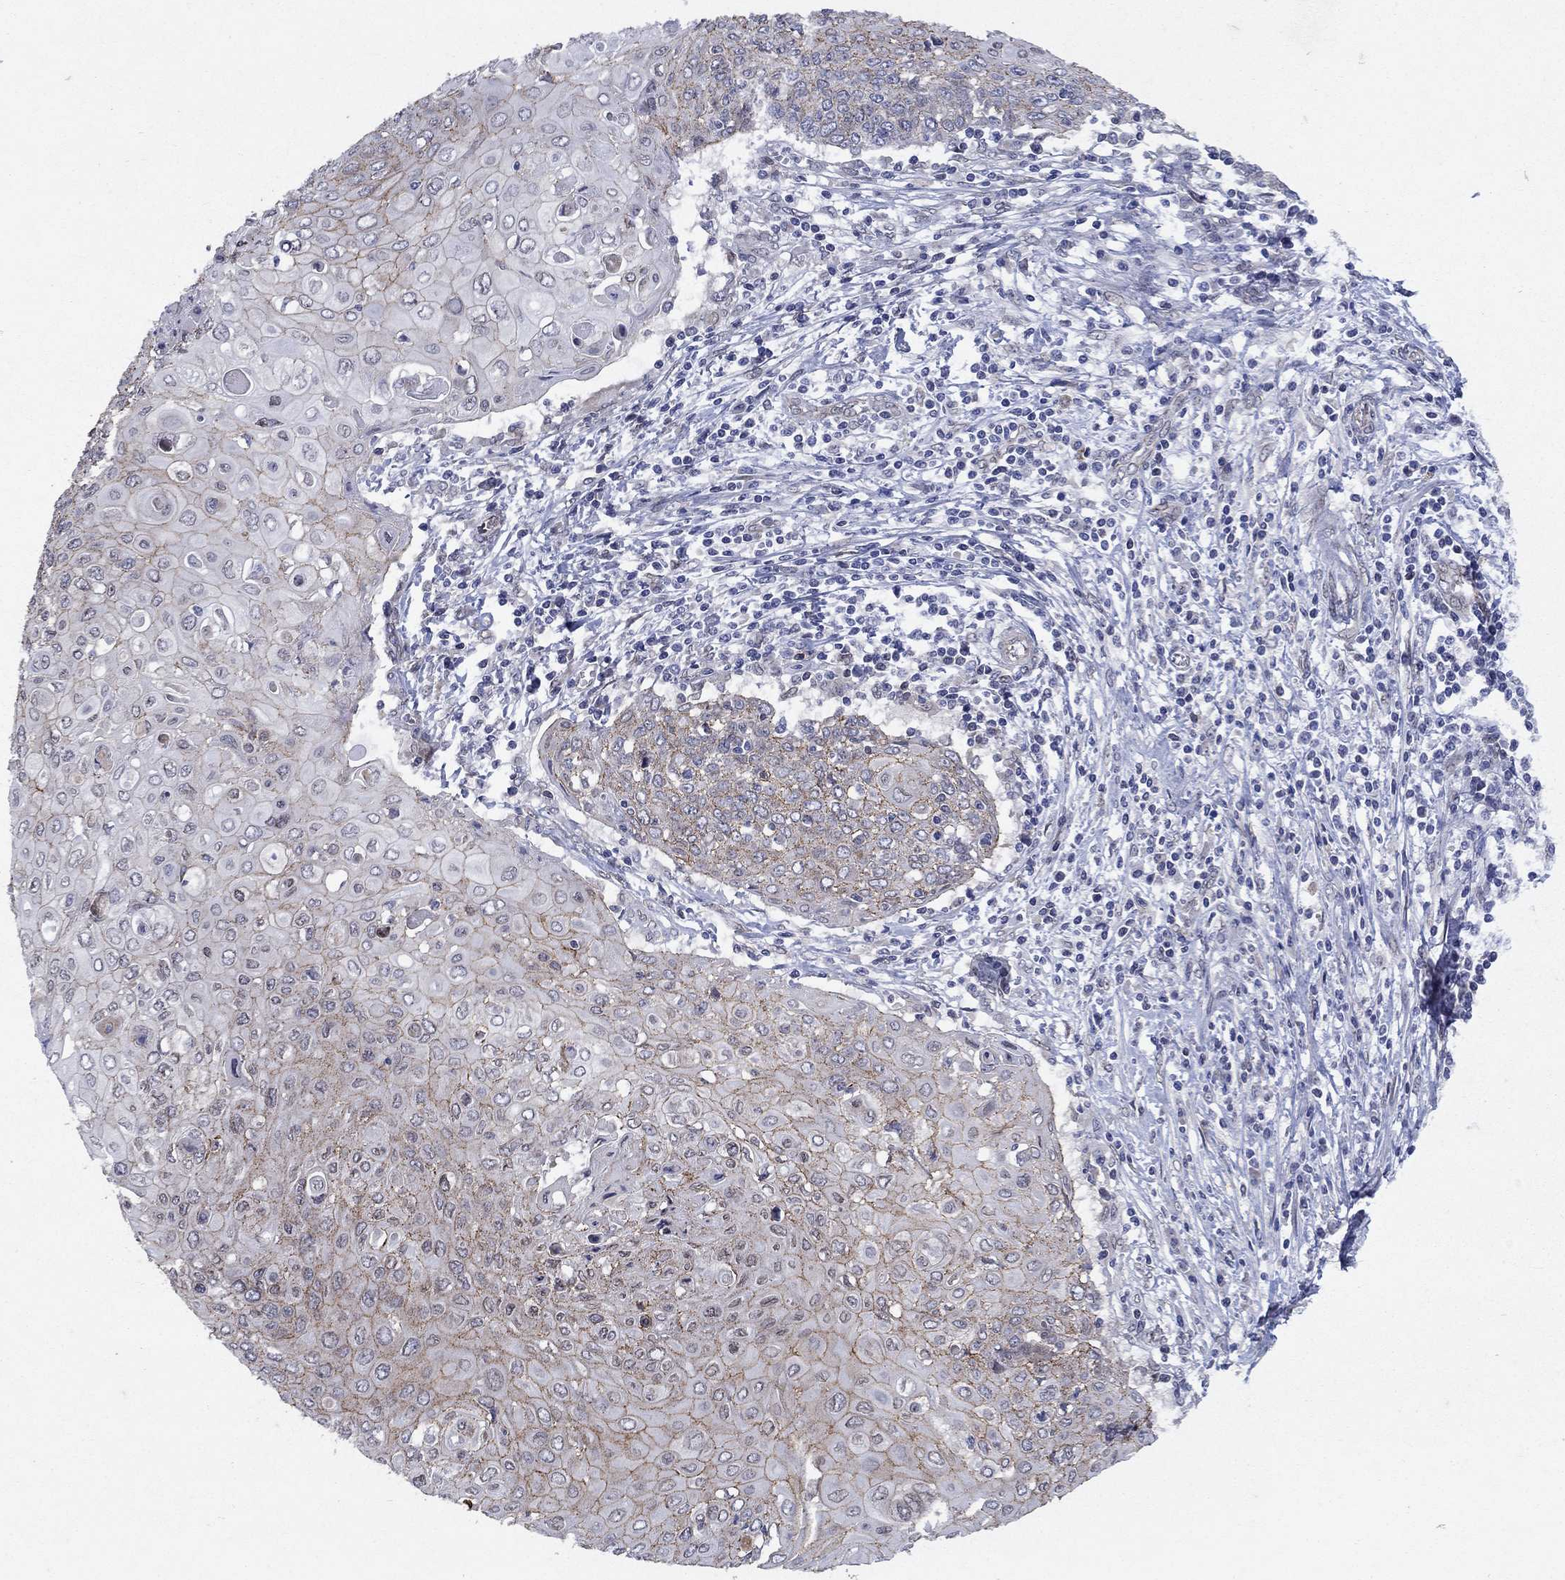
{"staining": {"intensity": "moderate", "quantity": "25%-75%", "location": "cytoplasmic/membranous"}, "tissue": "cervical cancer", "cell_type": "Tumor cells", "image_type": "cancer", "snomed": [{"axis": "morphology", "description": "Squamous cell carcinoma, NOS"}, {"axis": "topography", "description": "Cervix"}], "caption": "Moderate cytoplasmic/membranous expression is identified in approximately 25%-75% of tumor cells in squamous cell carcinoma (cervical).", "gene": "EMC9", "patient": {"sex": "female", "age": 39}}